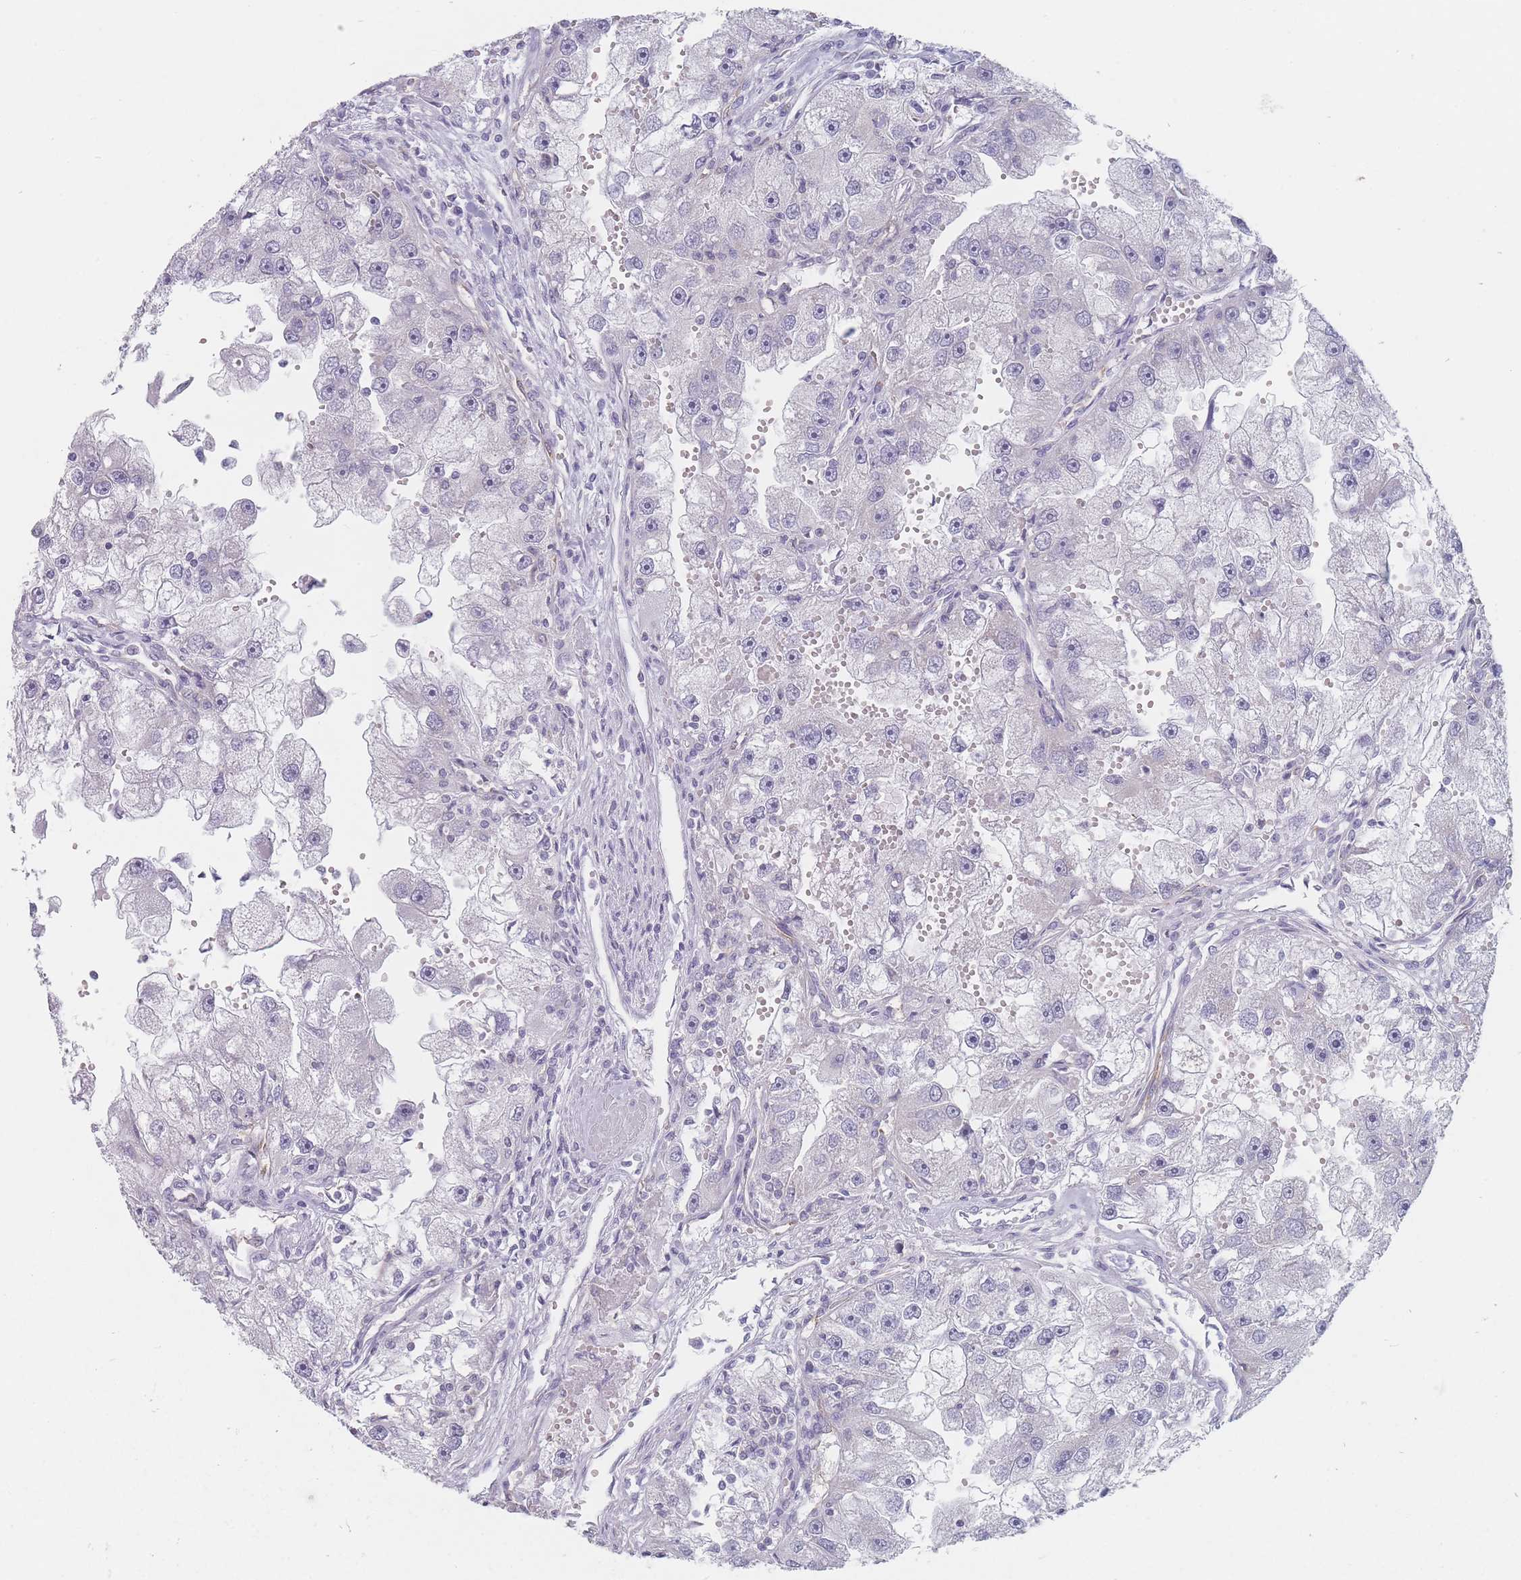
{"staining": {"intensity": "negative", "quantity": "none", "location": "none"}, "tissue": "renal cancer", "cell_type": "Tumor cells", "image_type": "cancer", "snomed": [{"axis": "morphology", "description": "Adenocarcinoma, NOS"}, {"axis": "topography", "description": "Kidney"}], "caption": "The histopathology image demonstrates no significant expression in tumor cells of renal cancer (adenocarcinoma). (DAB (3,3'-diaminobenzidine) immunohistochemistry (IHC), high magnification).", "gene": "MAP1S", "patient": {"sex": "male", "age": 63}}